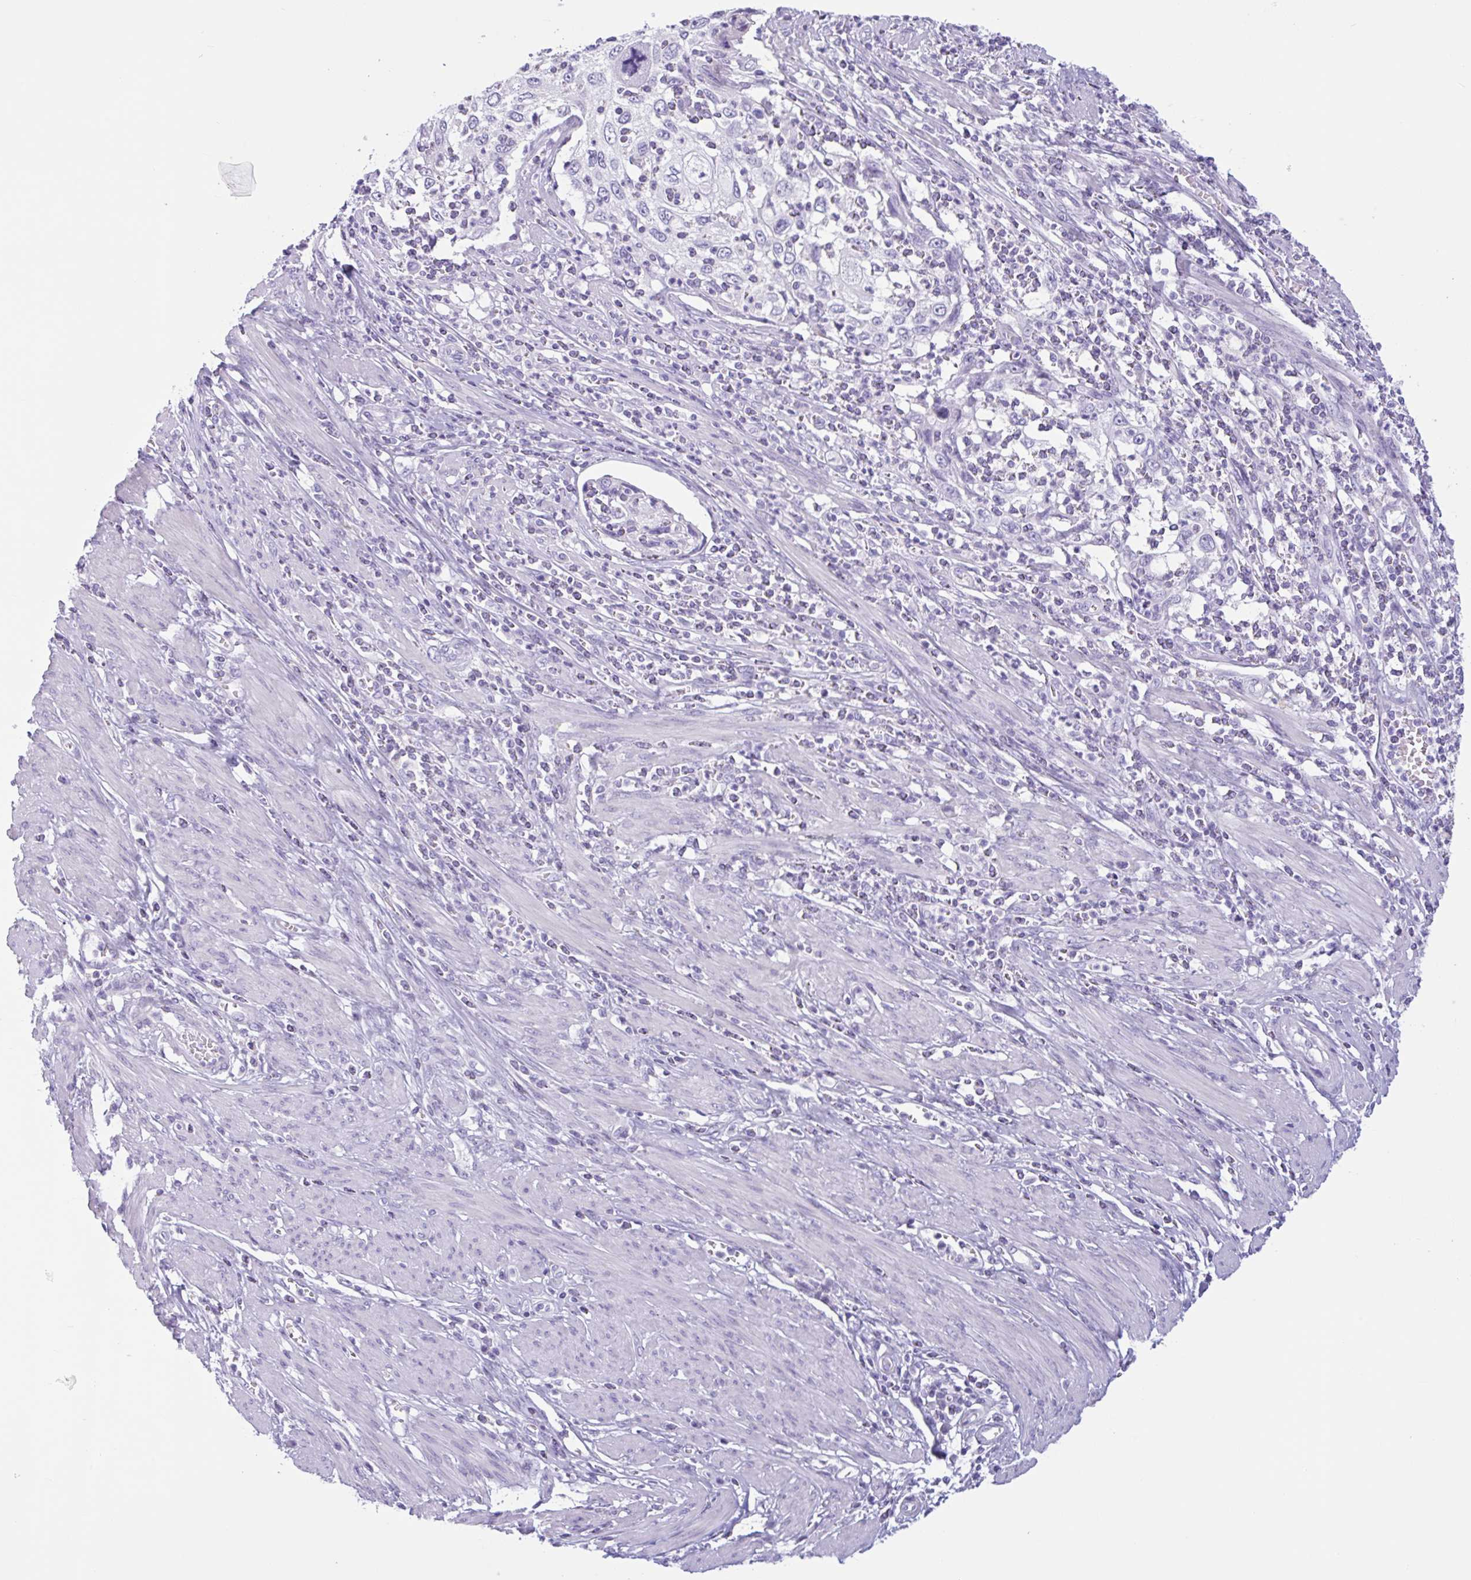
{"staining": {"intensity": "negative", "quantity": "none", "location": "none"}, "tissue": "cervical cancer", "cell_type": "Tumor cells", "image_type": "cancer", "snomed": [{"axis": "morphology", "description": "Squamous cell carcinoma, NOS"}, {"axis": "topography", "description": "Cervix"}], "caption": "Tumor cells are negative for protein expression in human squamous cell carcinoma (cervical). Brightfield microscopy of immunohistochemistry stained with DAB (brown) and hematoxylin (blue), captured at high magnification.", "gene": "CTSE", "patient": {"sex": "female", "age": 70}}